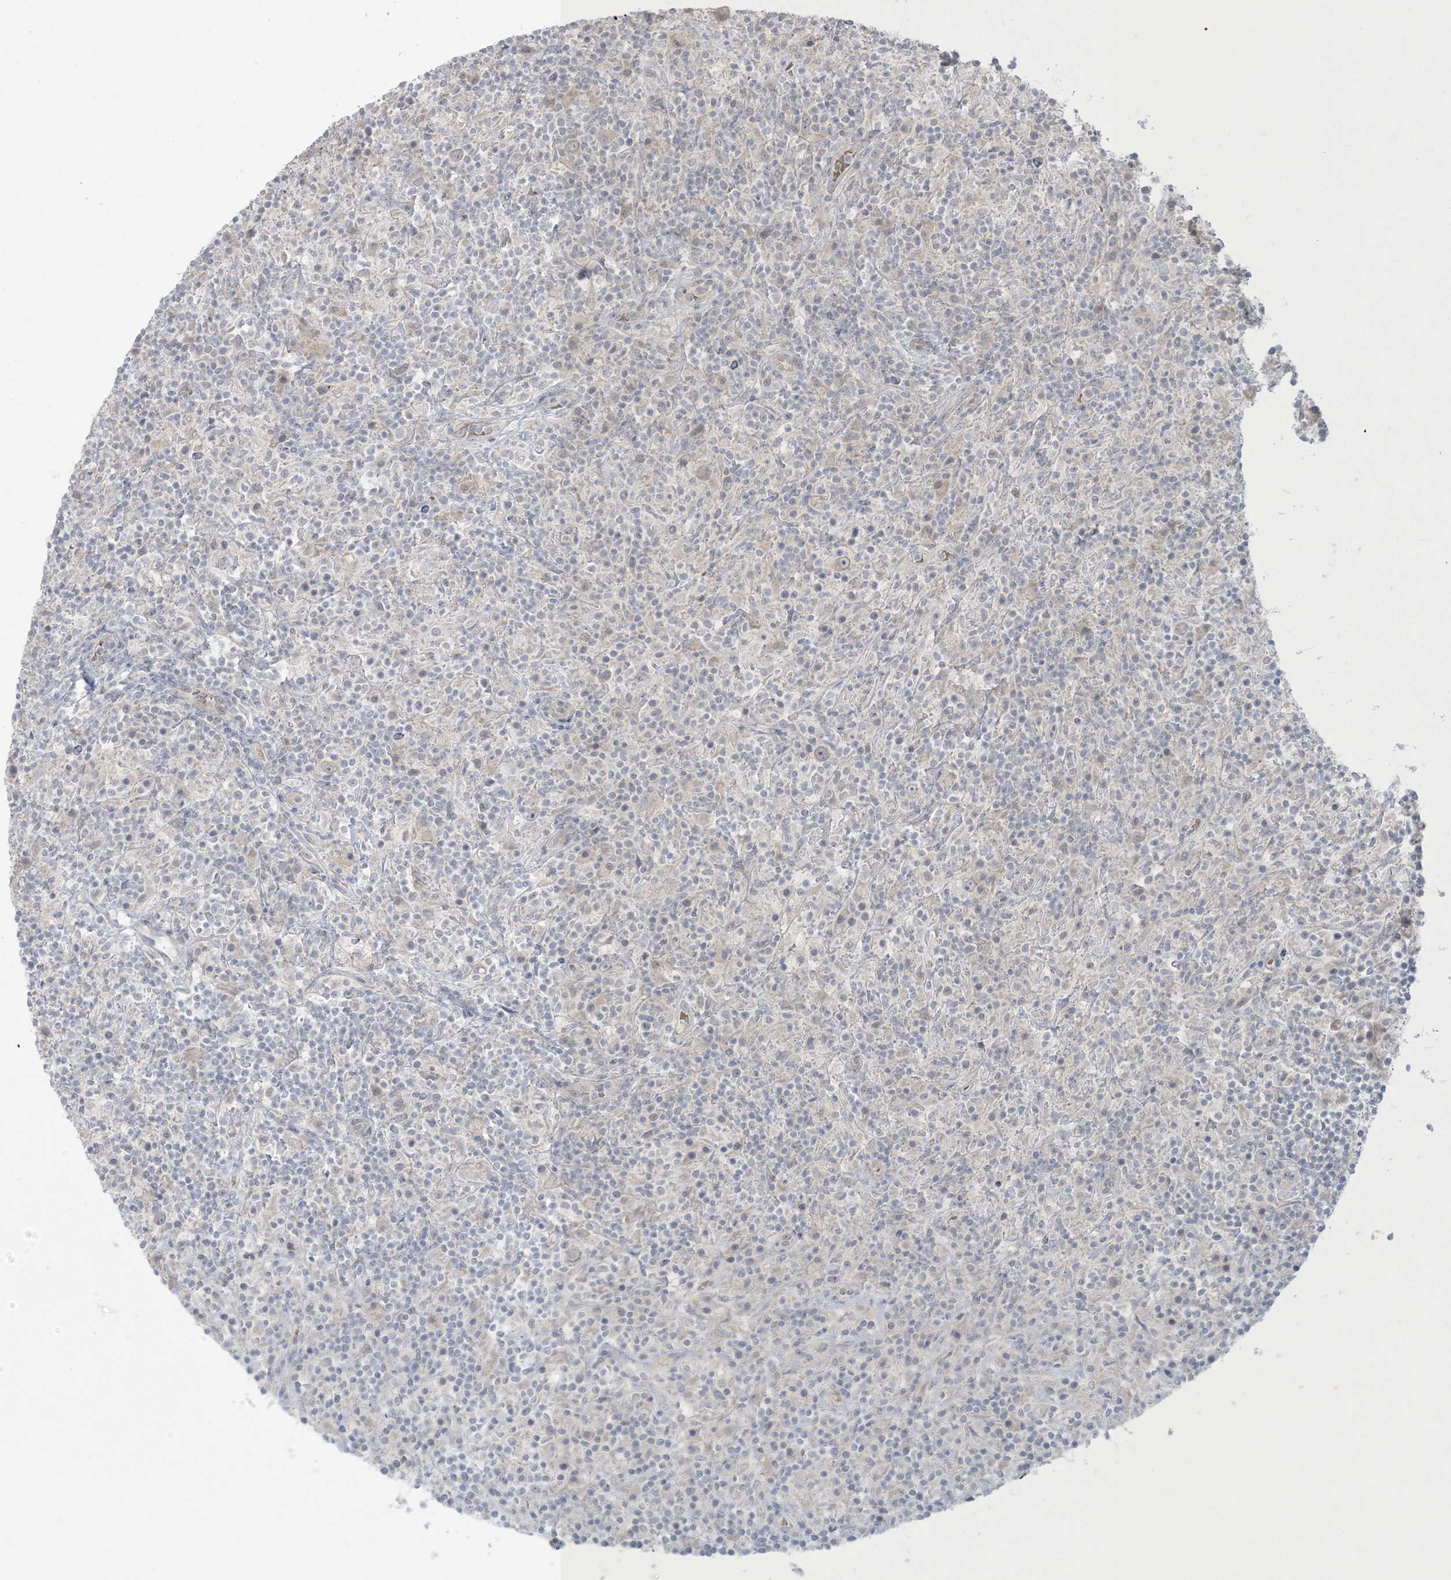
{"staining": {"intensity": "negative", "quantity": "none", "location": "none"}, "tissue": "lymphoma", "cell_type": "Tumor cells", "image_type": "cancer", "snomed": [{"axis": "morphology", "description": "Hodgkin's disease, NOS"}, {"axis": "topography", "description": "Lymph node"}], "caption": "Photomicrograph shows no protein expression in tumor cells of Hodgkin's disease tissue. Brightfield microscopy of immunohistochemistry (IHC) stained with DAB (3,3'-diaminobenzidine) (brown) and hematoxylin (blue), captured at high magnification.", "gene": "NRBP2", "patient": {"sex": "male", "age": 70}}